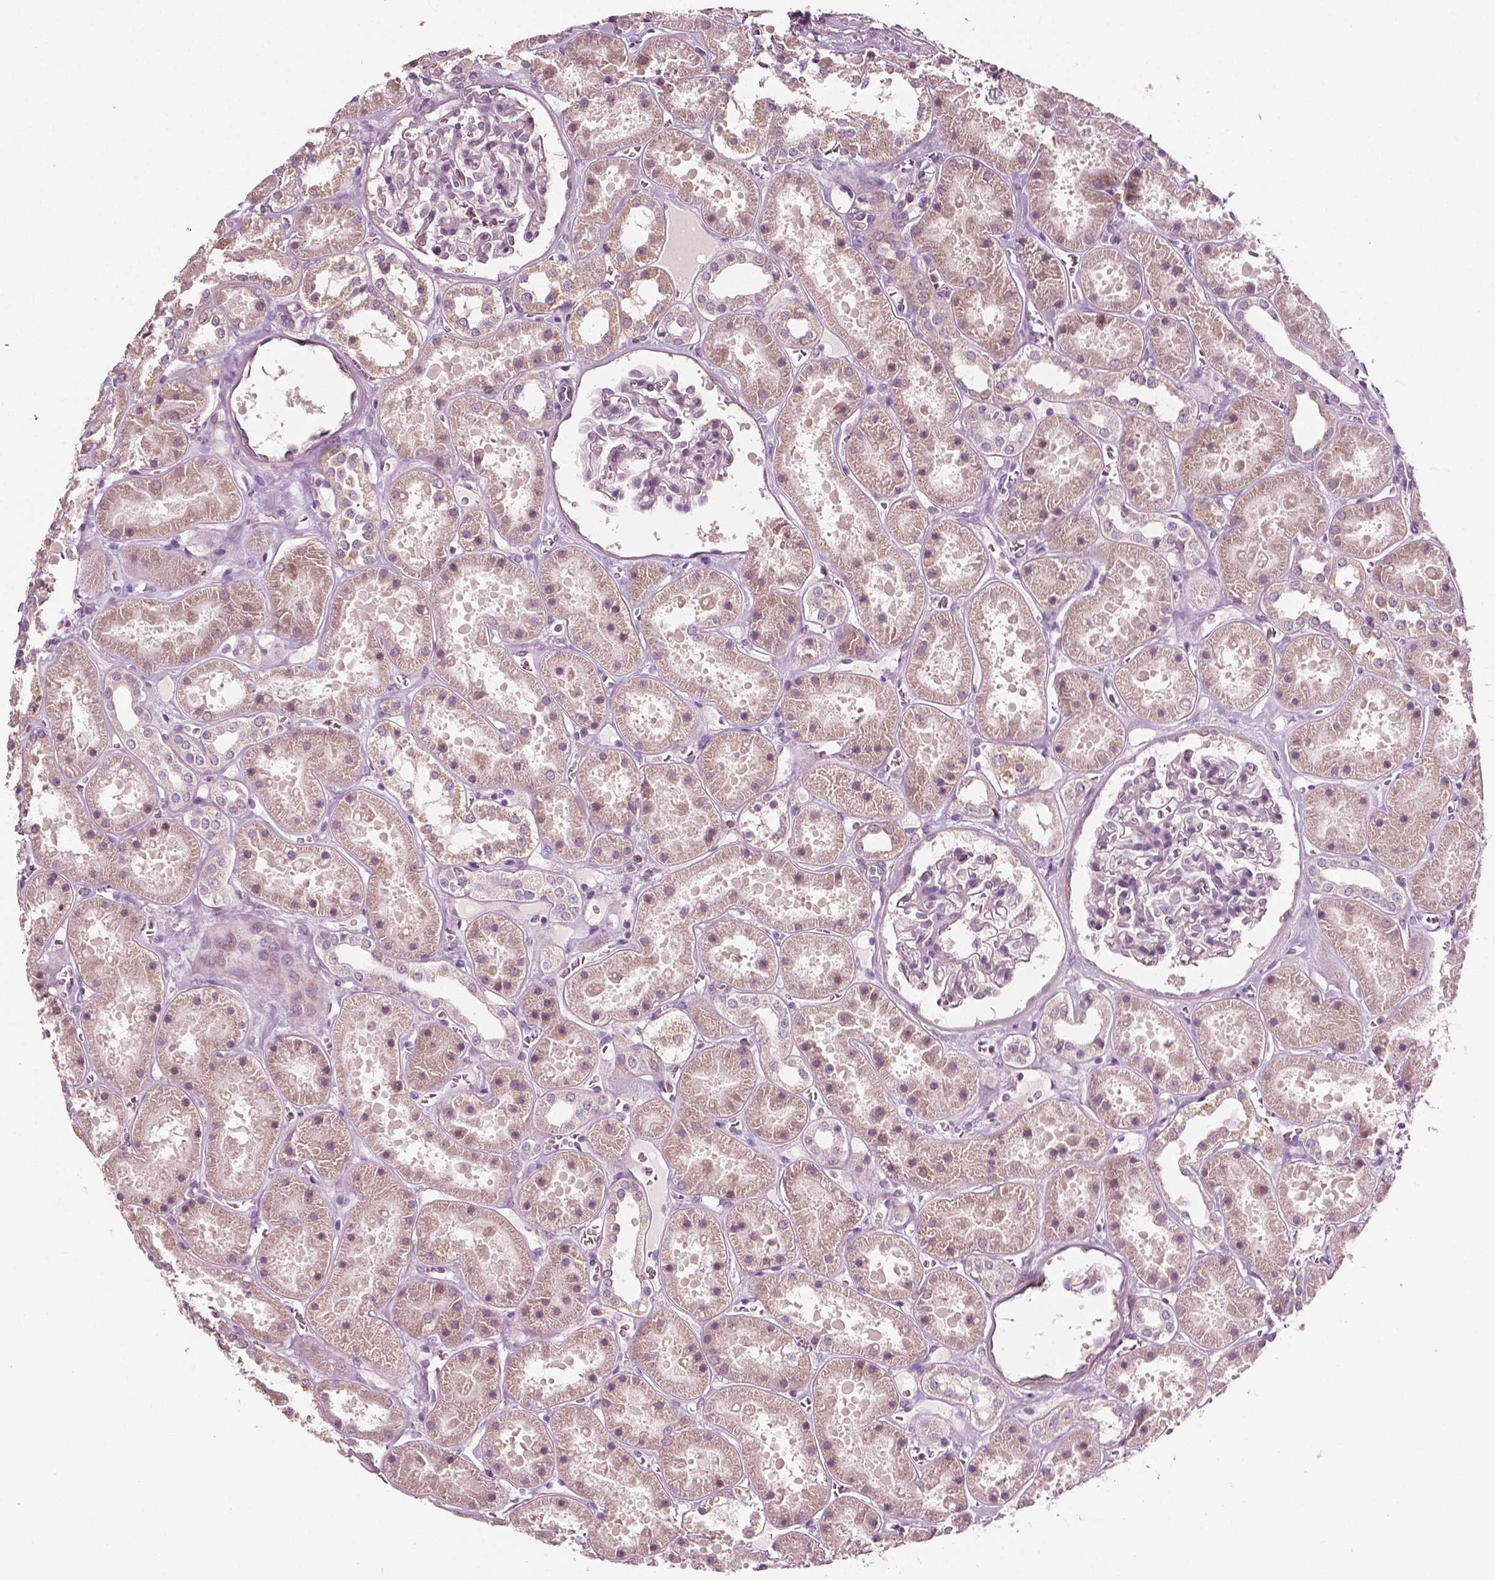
{"staining": {"intensity": "negative", "quantity": "none", "location": "none"}, "tissue": "kidney", "cell_type": "Cells in glomeruli", "image_type": "normal", "snomed": [{"axis": "morphology", "description": "Normal tissue, NOS"}, {"axis": "topography", "description": "Kidney"}], "caption": "This is a histopathology image of immunohistochemistry staining of benign kidney, which shows no positivity in cells in glomeruli.", "gene": "MCL1", "patient": {"sex": "female", "age": 41}}